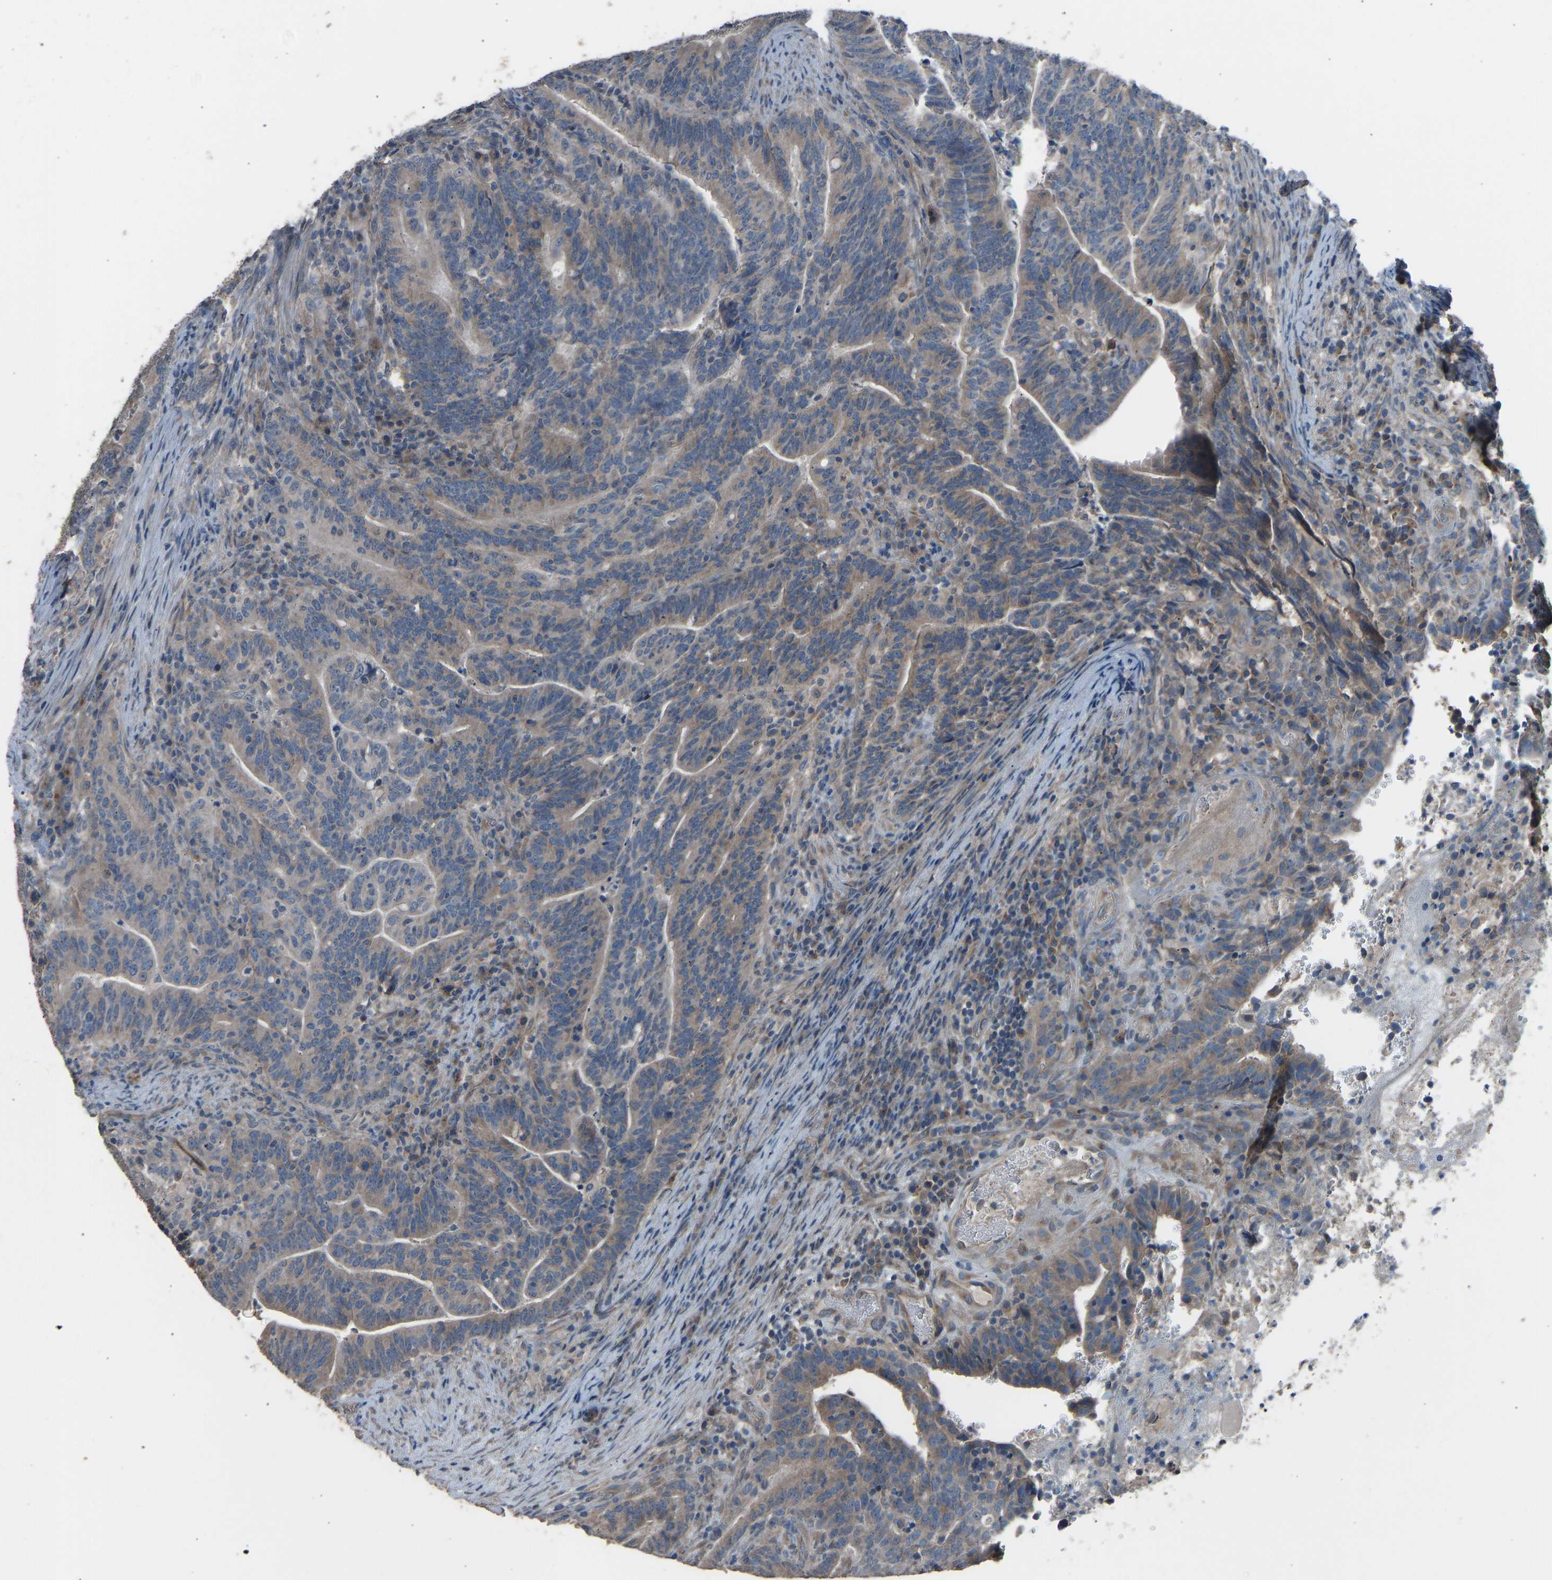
{"staining": {"intensity": "weak", "quantity": ">75%", "location": "cytoplasmic/membranous"}, "tissue": "colorectal cancer", "cell_type": "Tumor cells", "image_type": "cancer", "snomed": [{"axis": "morphology", "description": "Adenocarcinoma, NOS"}, {"axis": "topography", "description": "Colon"}], "caption": "Brown immunohistochemical staining in colorectal cancer (adenocarcinoma) shows weak cytoplasmic/membranous expression in approximately >75% of tumor cells. (DAB (3,3'-diaminobenzidine) = brown stain, brightfield microscopy at high magnification).", "gene": "SLC43A1", "patient": {"sex": "female", "age": 66}}